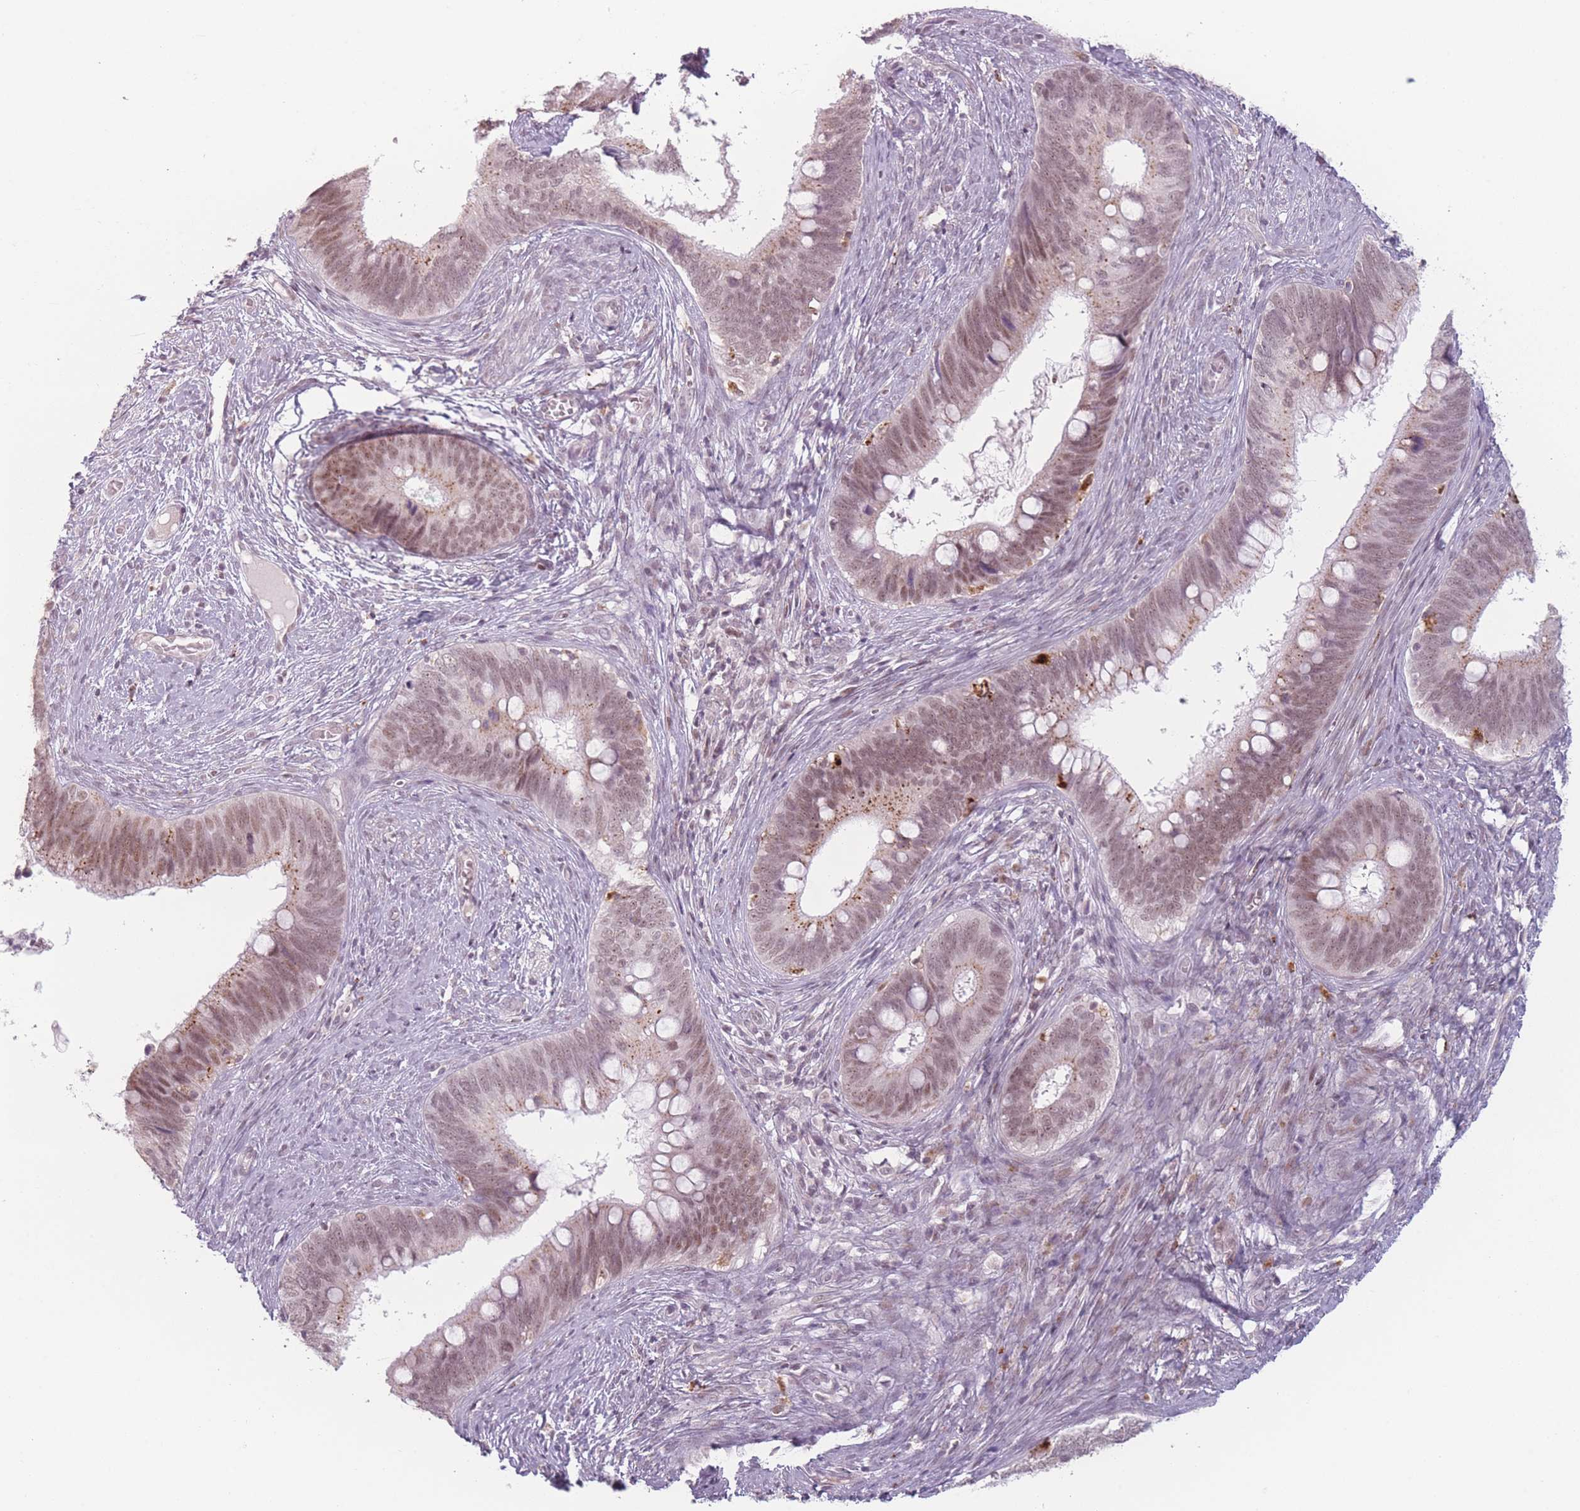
{"staining": {"intensity": "moderate", "quantity": ">75%", "location": "cytoplasmic/membranous,nuclear"}, "tissue": "cervical cancer", "cell_type": "Tumor cells", "image_type": "cancer", "snomed": [{"axis": "morphology", "description": "Adenocarcinoma, NOS"}, {"axis": "topography", "description": "Cervix"}], "caption": "Tumor cells exhibit medium levels of moderate cytoplasmic/membranous and nuclear staining in approximately >75% of cells in cervical cancer (adenocarcinoma). Nuclei are stained in blue.", "gene": "OR10C1", "patient": {"sex": "female", "age": 42}}